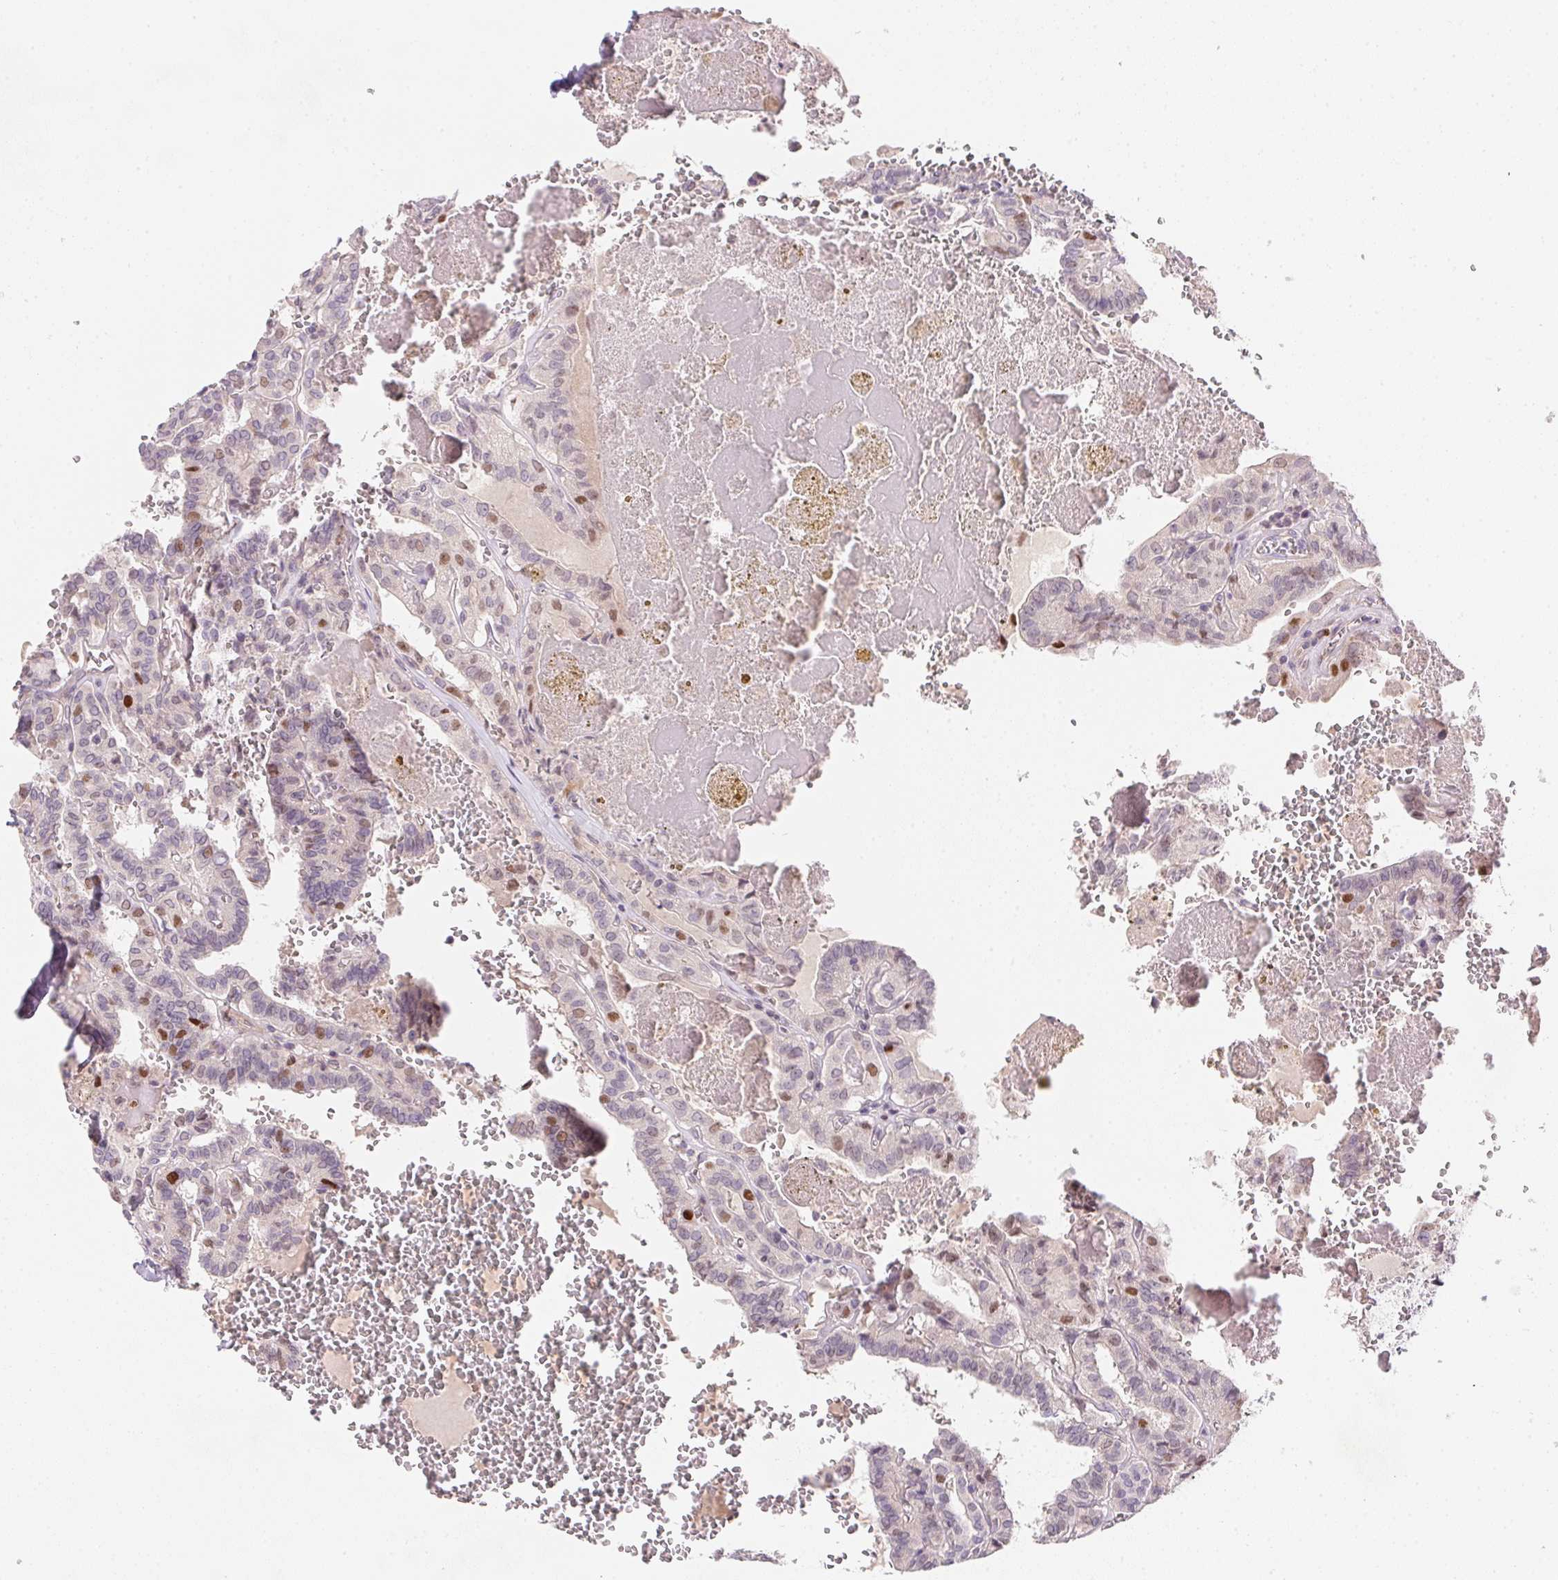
{"staining": {"intensity": "moderate", "quantity": "<25%", "location": "nuclear"}, "tissue": "thyroid cancer", "cell_type": "Tumor cells", "image_type": "cancer", "snomed": [{"axis": "morphology", "description": "Papillary adenocarcinoma, NOS"}, {"axis": "topography", "description": "Thyroid gland"}], "caption": "Immunohistochemical staining of thyroid cancer (papillary adenocarcinoma) displays low levels of moderate nuclear protein staining in approximately <25% of tumor cells.", "gene": "HELLS", "patient": {"sex": "female", "age": 21}}